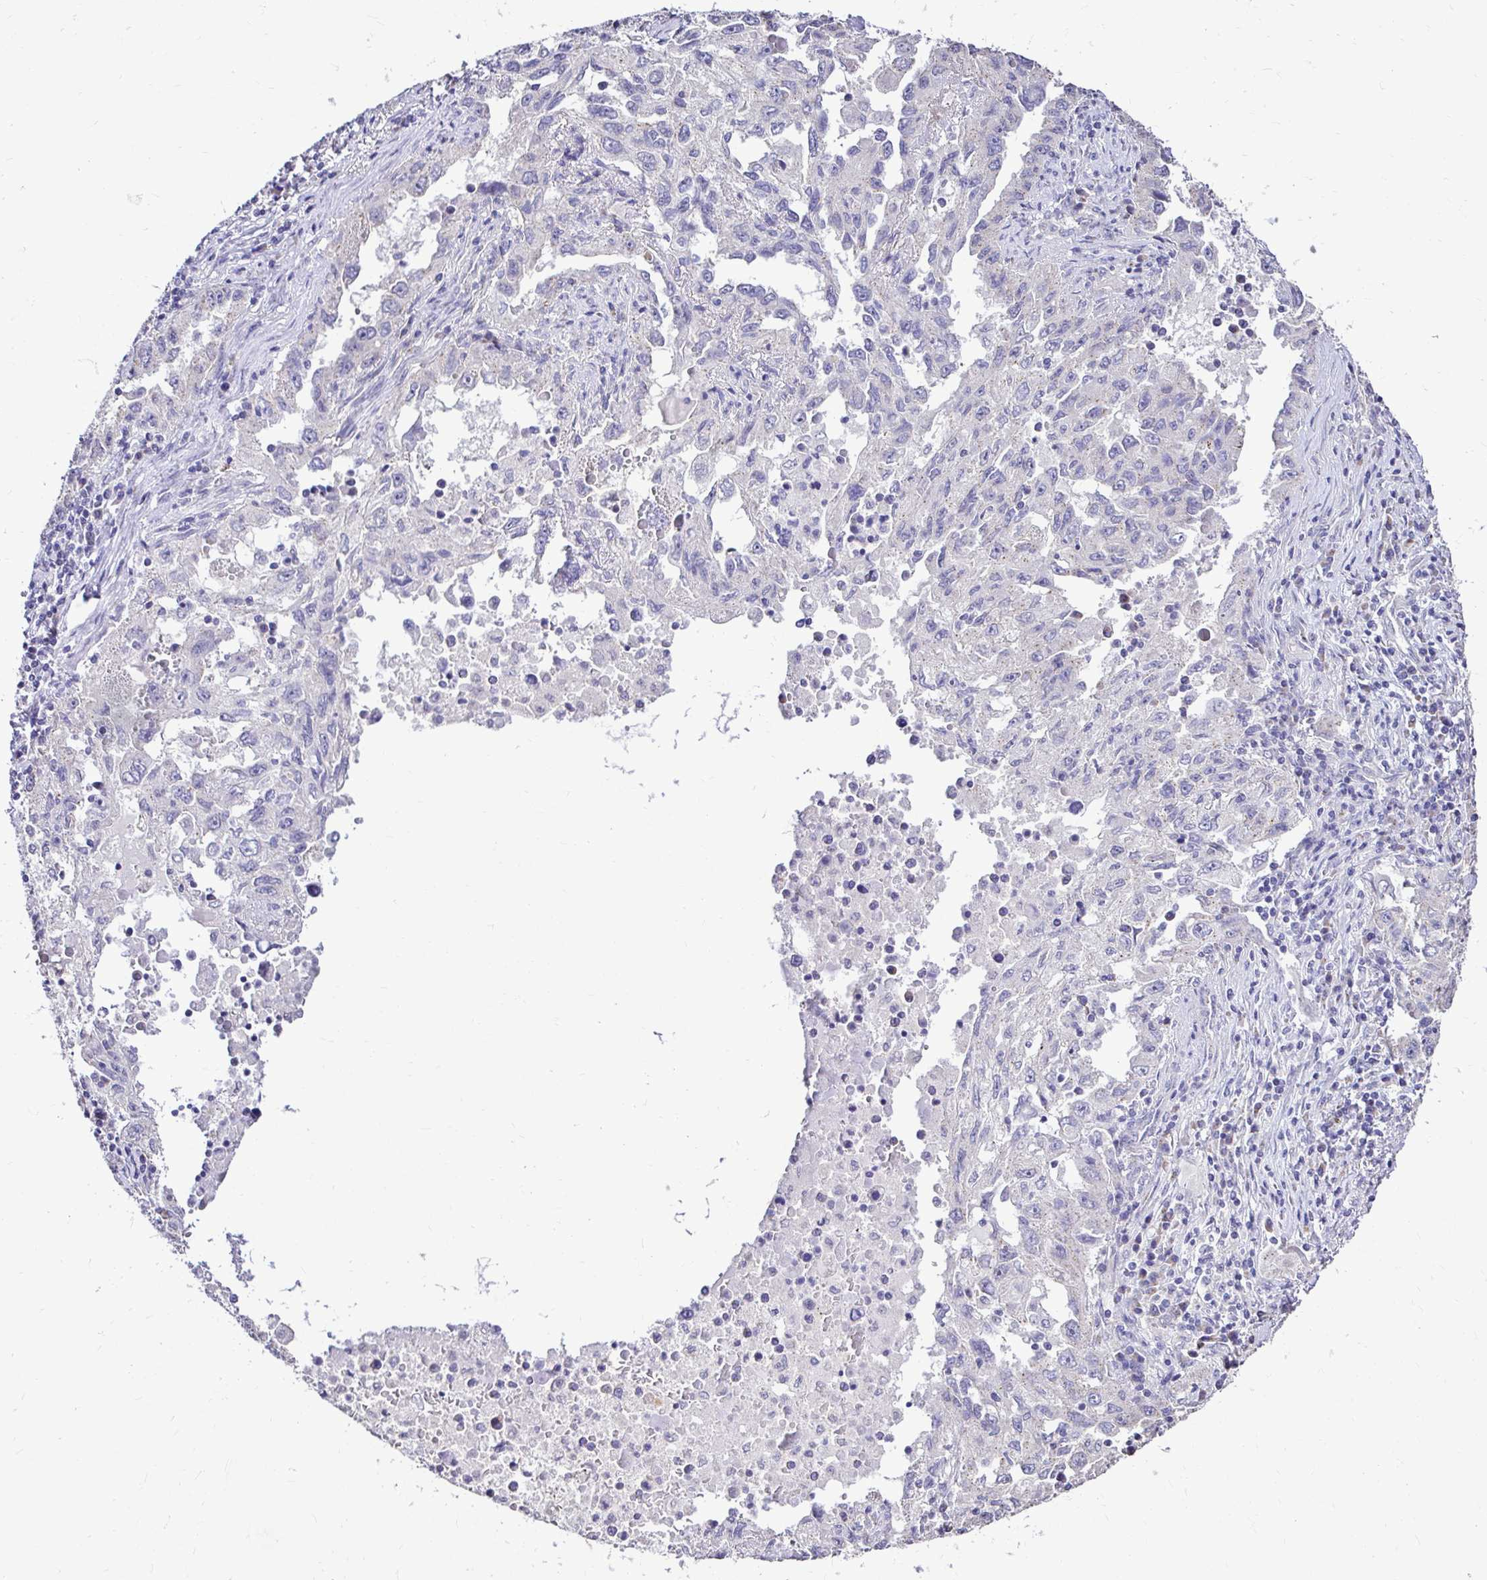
{"staining": {"intensity": "negative", "quantity": "none", "location": "none"}, "tissue": "lung cancer", "cell_type": "Tumor cells", "image_type": "cancer", "snomed": [{"axis": "morphology", "description": "Adenocarcinoma, NOS"}, {"axis": "topography", "description": "Lung"}], "caption": "Immunohistochemistry (IHC) of lung adenocarcinoma exhibits no staining in tumor cells.", "gene": "KIAA1210", "patient": {"sex": "female", "age": 73}}